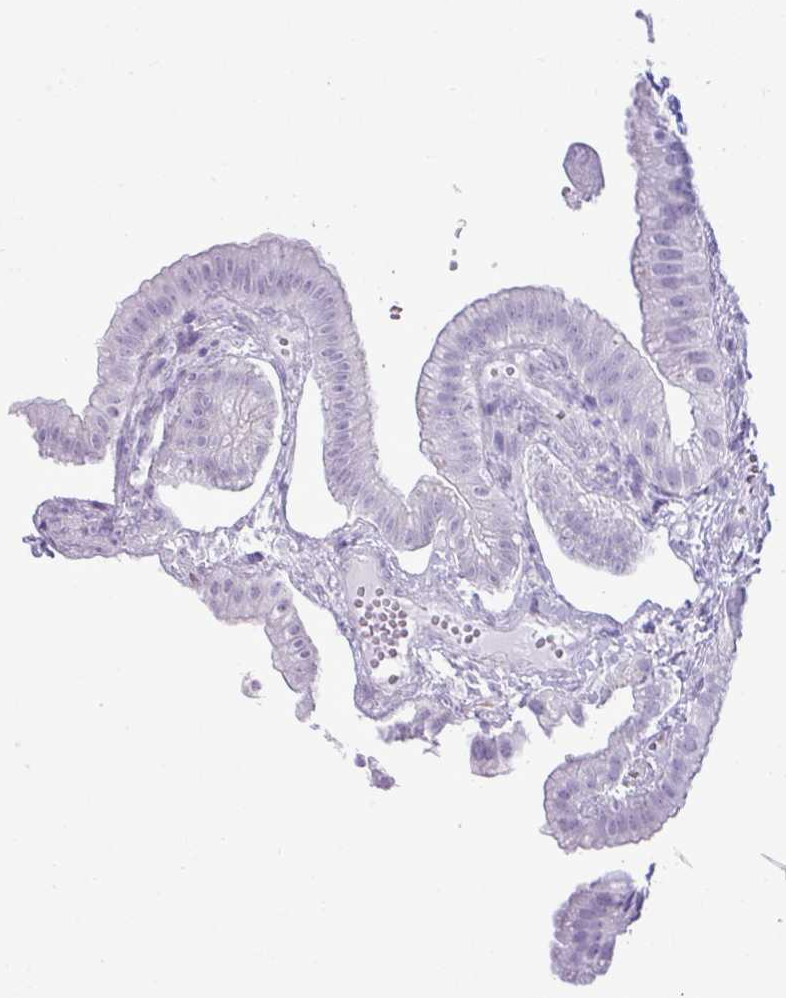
{"staining": {"intensity": "negative", "quantity": "none", "location": "none"}, "tissue": "gallbladder", "cell_type": "Glandular cells", "image_type": "normal", "snomed": [{"axis": "morphology", "description": "Normal tissue, NOS"}, {"axis": "topography", "description": "Gallbladder"}], "caption": "An immunohistochemistry (IHC) photomicrograph of benign gallbladder is shown. There is no staining in glandular cells of gallbladder. (DAB immunohistochemistry with hematoxylin counter stain).", "gene": "ZSCAN5A", "patient": {"sex": "female", "age": 61}}